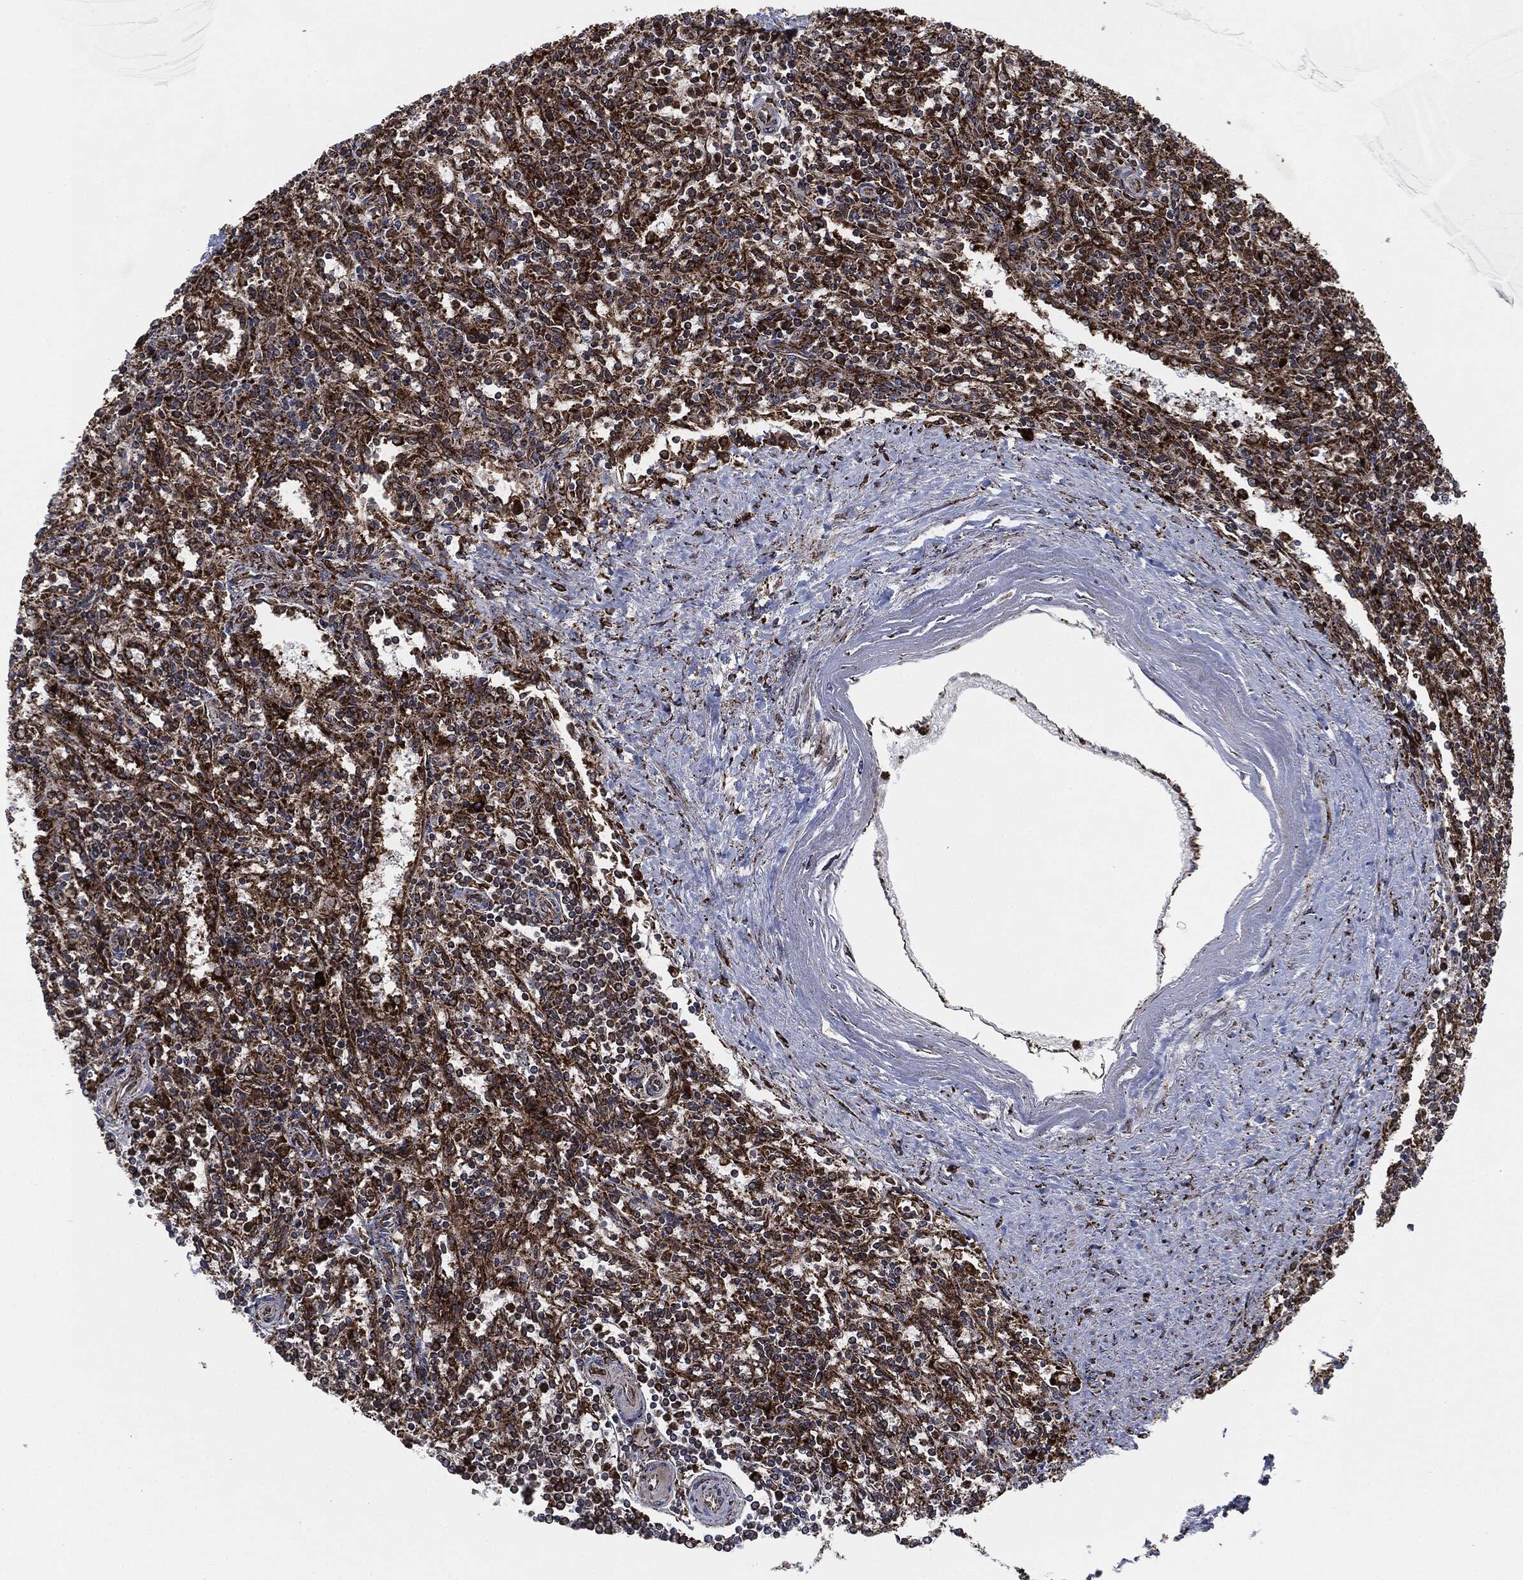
{"staining": {"intensity": "strong", "quantity": ">75%", "location": "cytoplasmic/membranous"}, "tissue": "spleen", "cell_type": "Cells in red pulp", "image_type": "normal", "snomed": [{"axis": "morphology", "description": "Normal tissue, NOS"}, {"axis": "topography", "description": "Spleen"}], "caption": "Spleen stained with IHC demonstrates strong cytoplasmic/membranous expression in about >75% of cells in red pulp.", "gene": "CALR", "patient": {"sex": "male", "age": 69}}